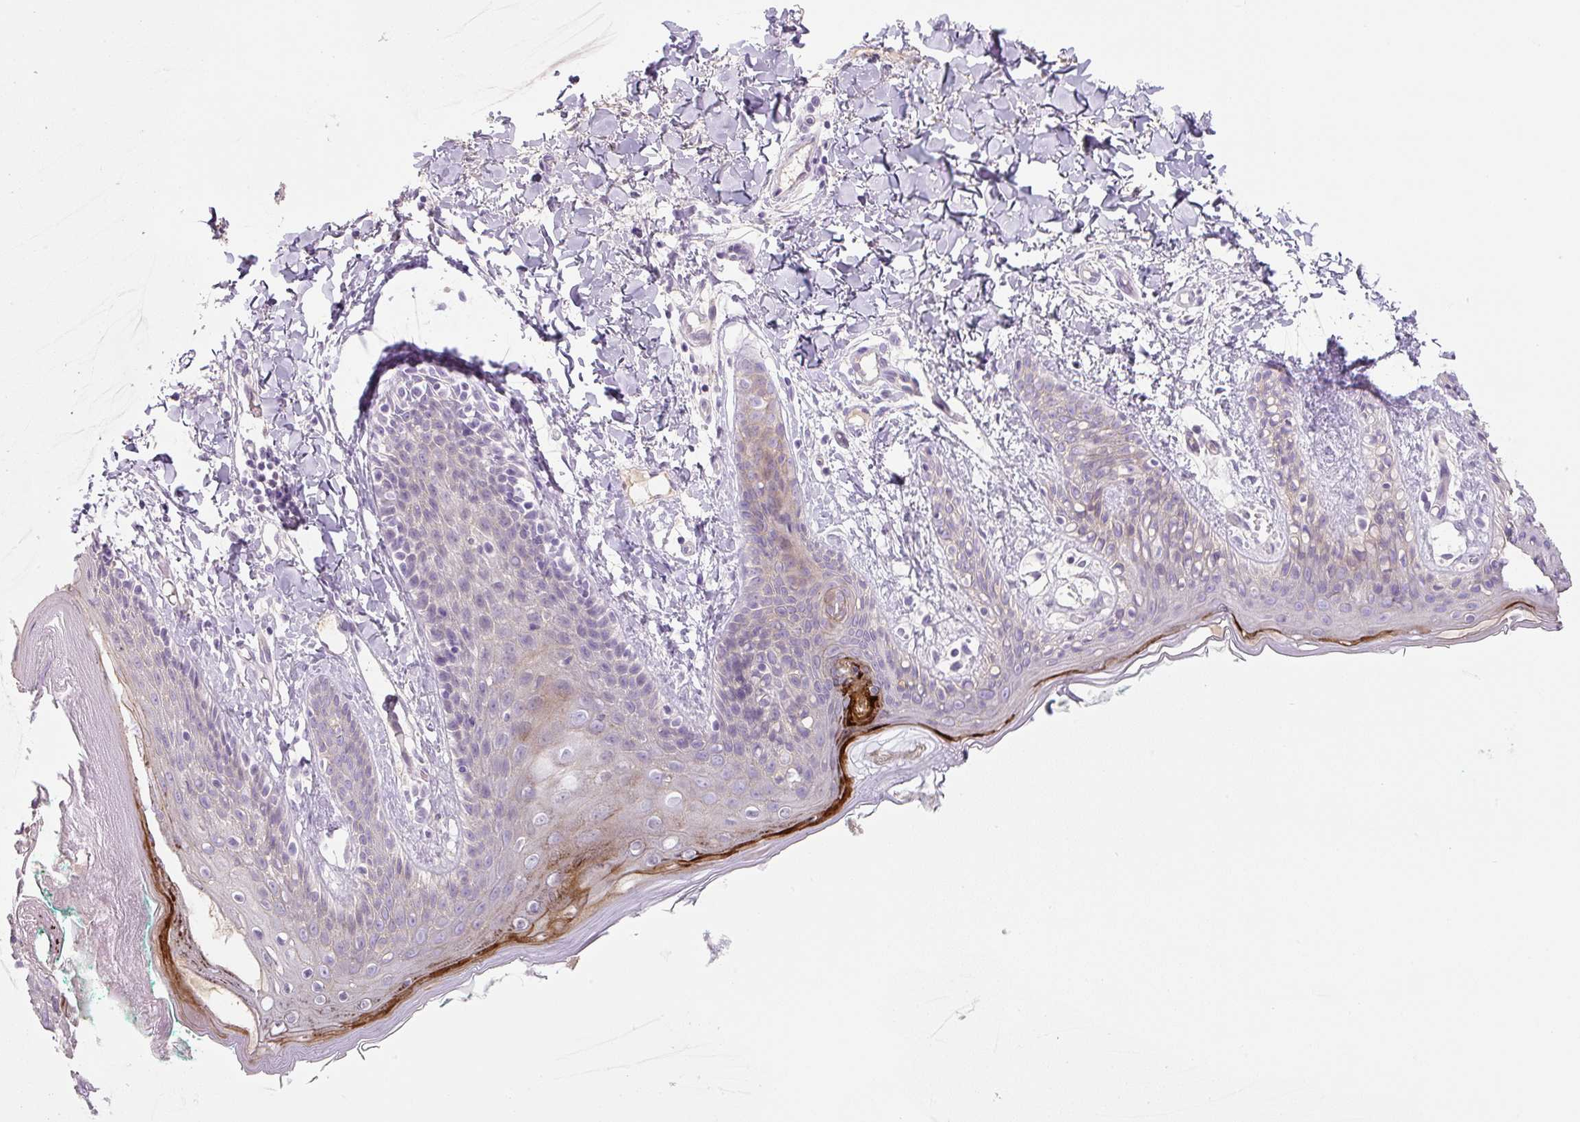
{"staining": {"intensity": "negative", "quantity": "none", "location": "none"}, "tissue": "skin", "cell_type": "Fibroblasts", "image_type": "normal", "snomed": [{"axis": "morphology", "description": "Normal tissue, NOS"}, {"axis": "topography", "description": "Skin"}], "caption": "DAB (3,3'-diaminobenzidine) immunohistochemical staining of normal human skin shows no significant positivity in fibroblasts. Nuclei are stained in blue.", "gene": "PRM1", "patient": {"sex": "male", "age": 16}}